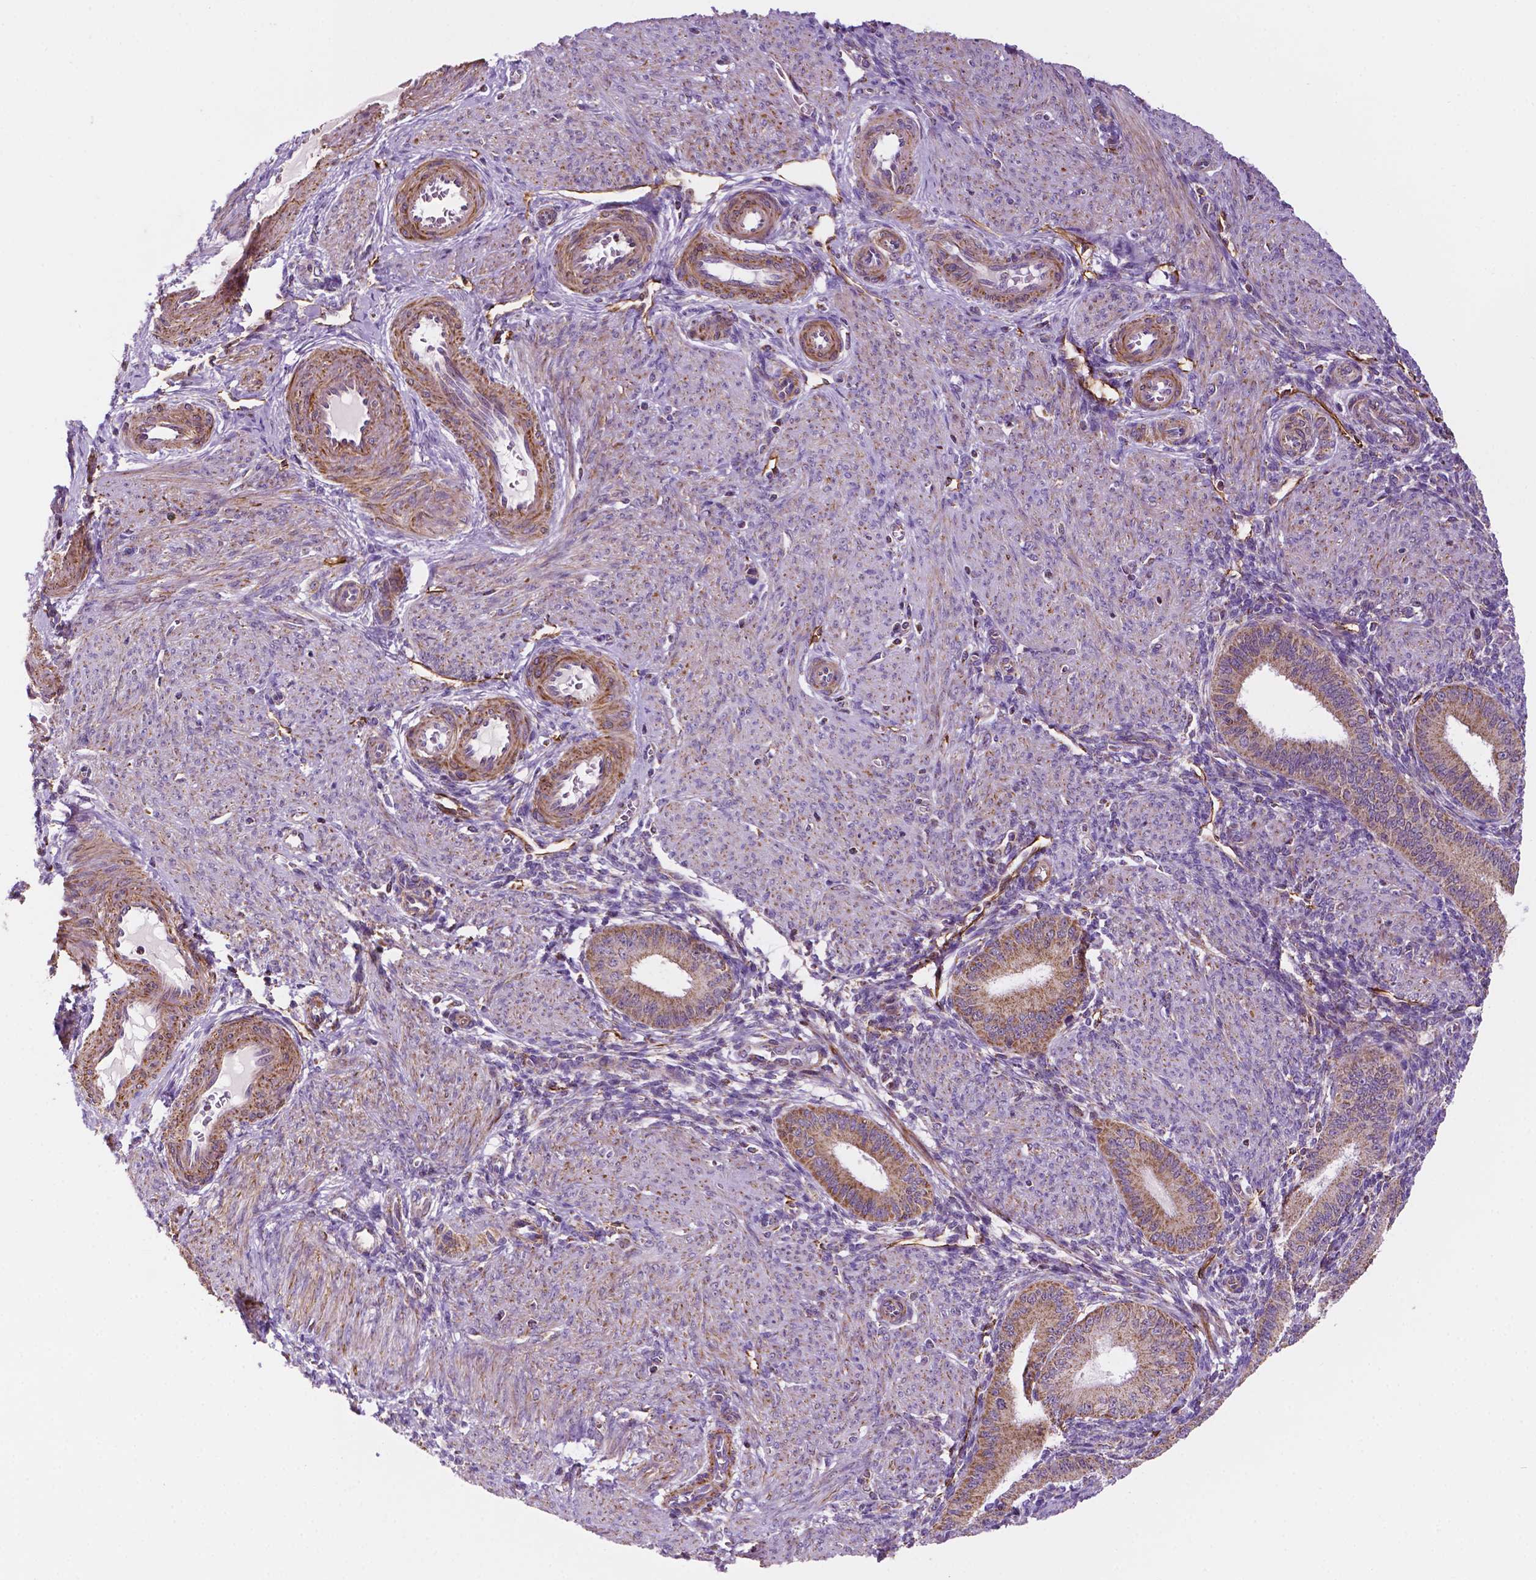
{"staining": {"intensity": "weak", "quantity": "25%-75%", "location": "cytoplasmic/membranous"}, "tissue": "endometrium", "cell_type": "Cells in endometrial stroma", "image_type": "normal", "snomed": [{"axis": "morphology", "description": "Normal tissue, NOS"}, {"axis": "topography", "description": "Endometrium"}], "caption": "Immunohistochemical staining of benign endometrium reveals weak cytoplasmic/membranous protein positivity in approximately 25%-75% of cells in endometrial stroma.", "gene": "GEMIN4", "patient": {"sex": "female", "age": 39}}